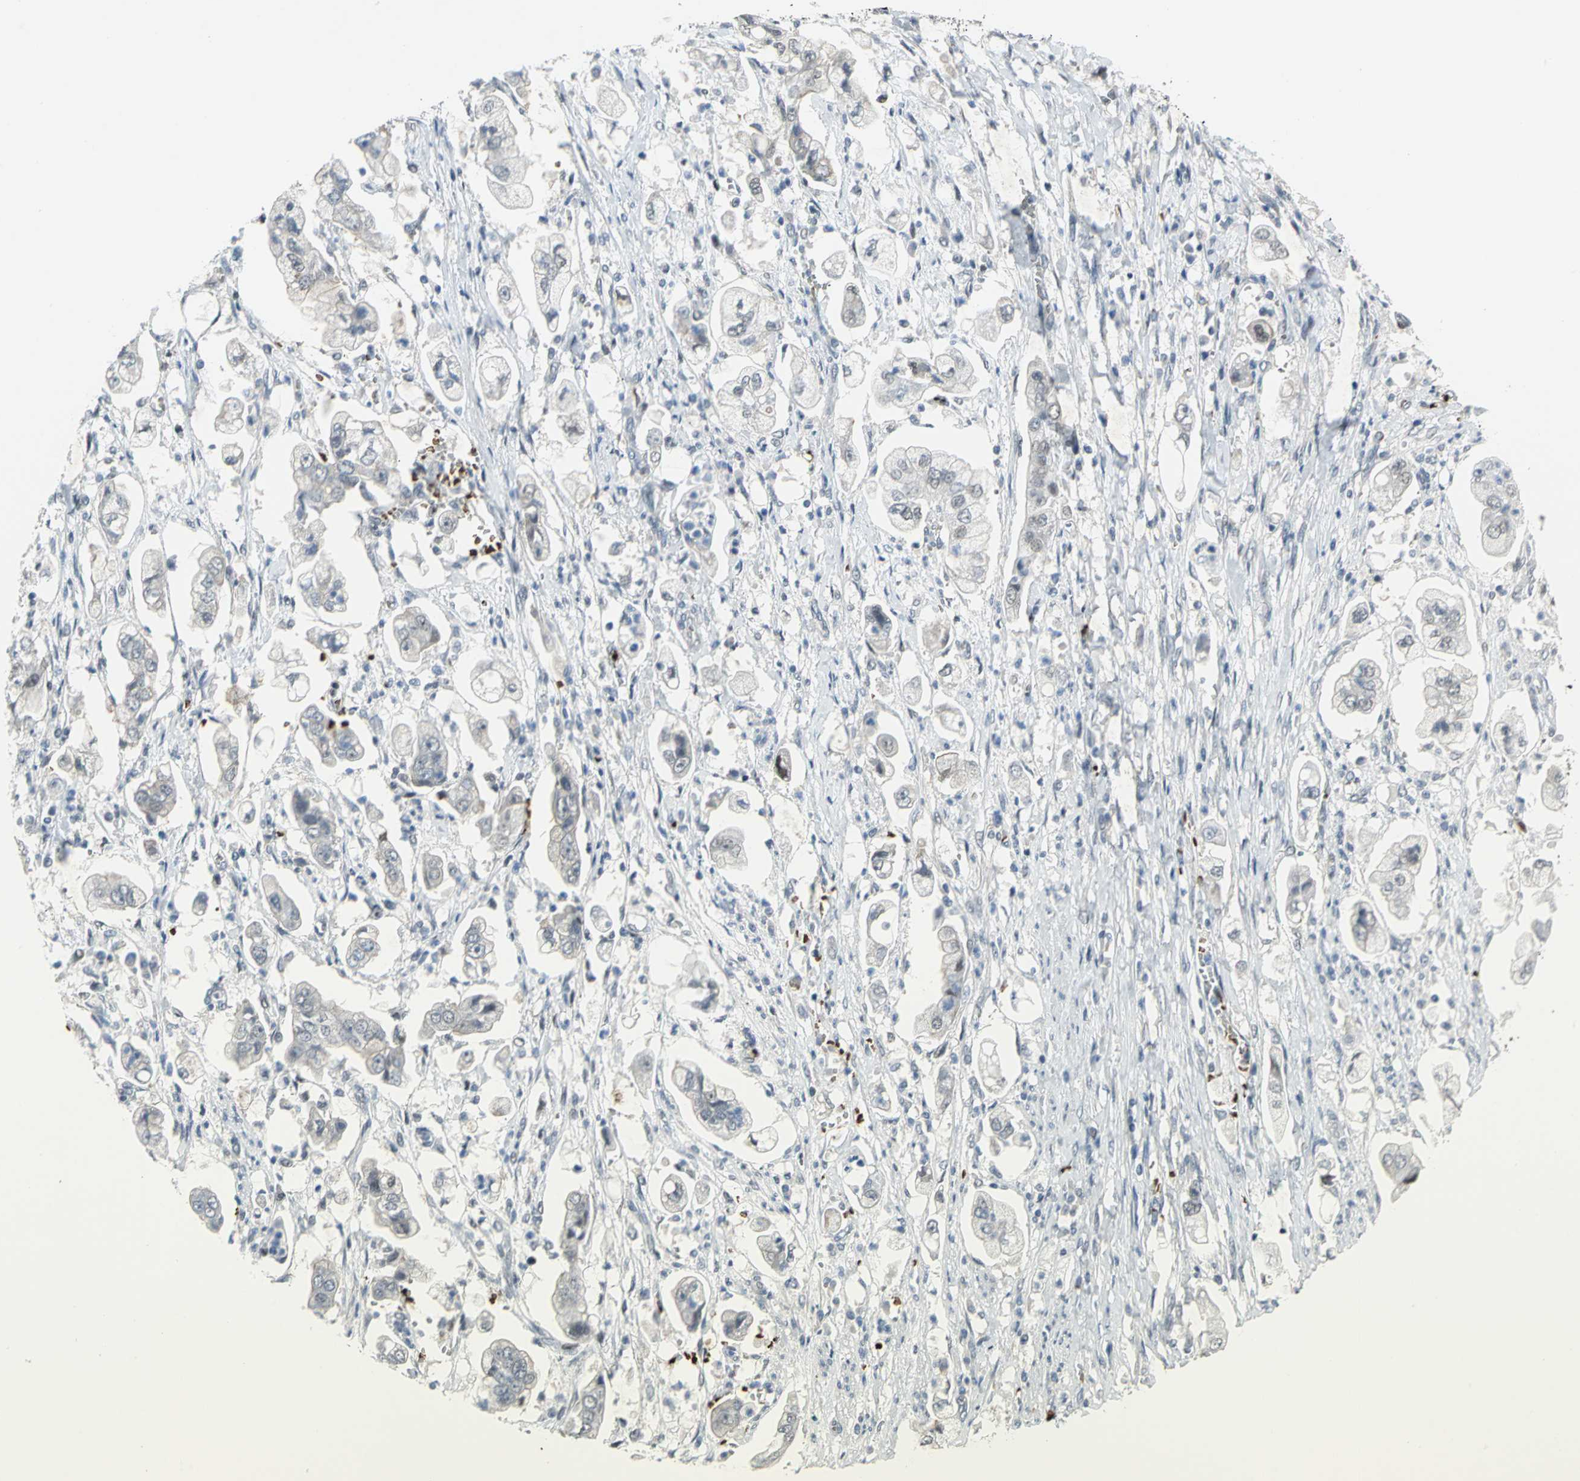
{"staining": {"intensity": "weak", "quantity": "25%-75%", "location": "nuclear"}, "tissue": "stomach cancer", "cell_type": "Tumor cells", "image_type": "cancer", "snomed": [{"axis": "morphology", "description": "Adenocarcinoma, NOS"}, {"axis": "topography", "description": "Stomach"}], "caption": "Stomach adenocarcinoma stained for a protein shows weak nuclear positivity in tumor cells.", "gene": "GLI3", "patient": {"sex": "male", "age": 62}}